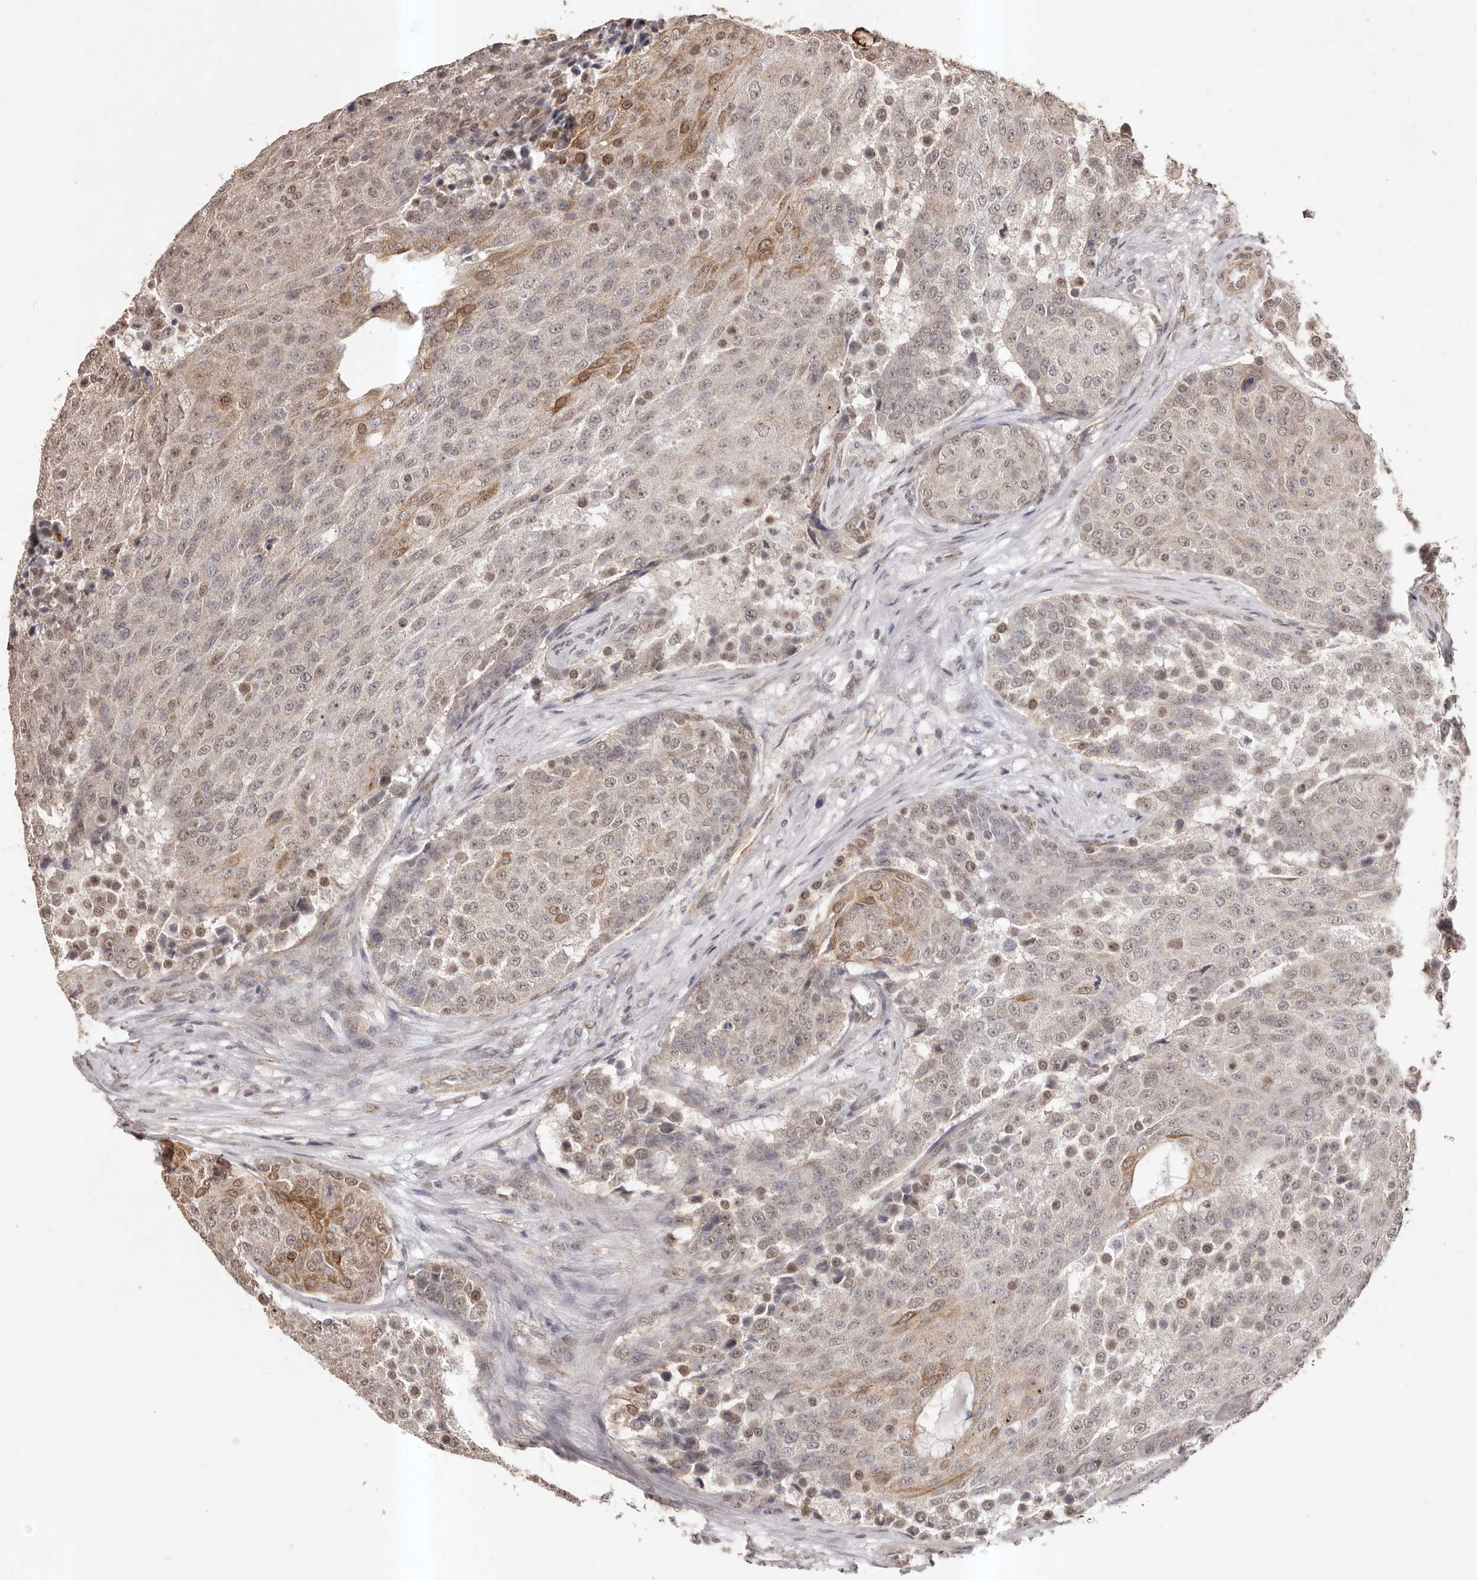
{"staining": {"intensity": "moderate", "quantity": "<25%", "location": "cytoplasmic/membranous,nuclear"}, "tissue": "urothelial cancer", "cell_type": "Tumor cells", "image_type": "cancer", "snomed": [{"axis": "morphology", "description": "Urothelial carcinoma, High grade"}, {"axis": "topography", "description": "Urinary bladder"}], "caption": "Urothelial carcinoma (high-grade) tissue shows moderate cytoplasmic/membranous and nuclear staining in approximately <25% of tumor cells, visualized by immunohistochemistry.", "gene": "RPS6KA5", "patient": {"sex": "female", "age": 63}}